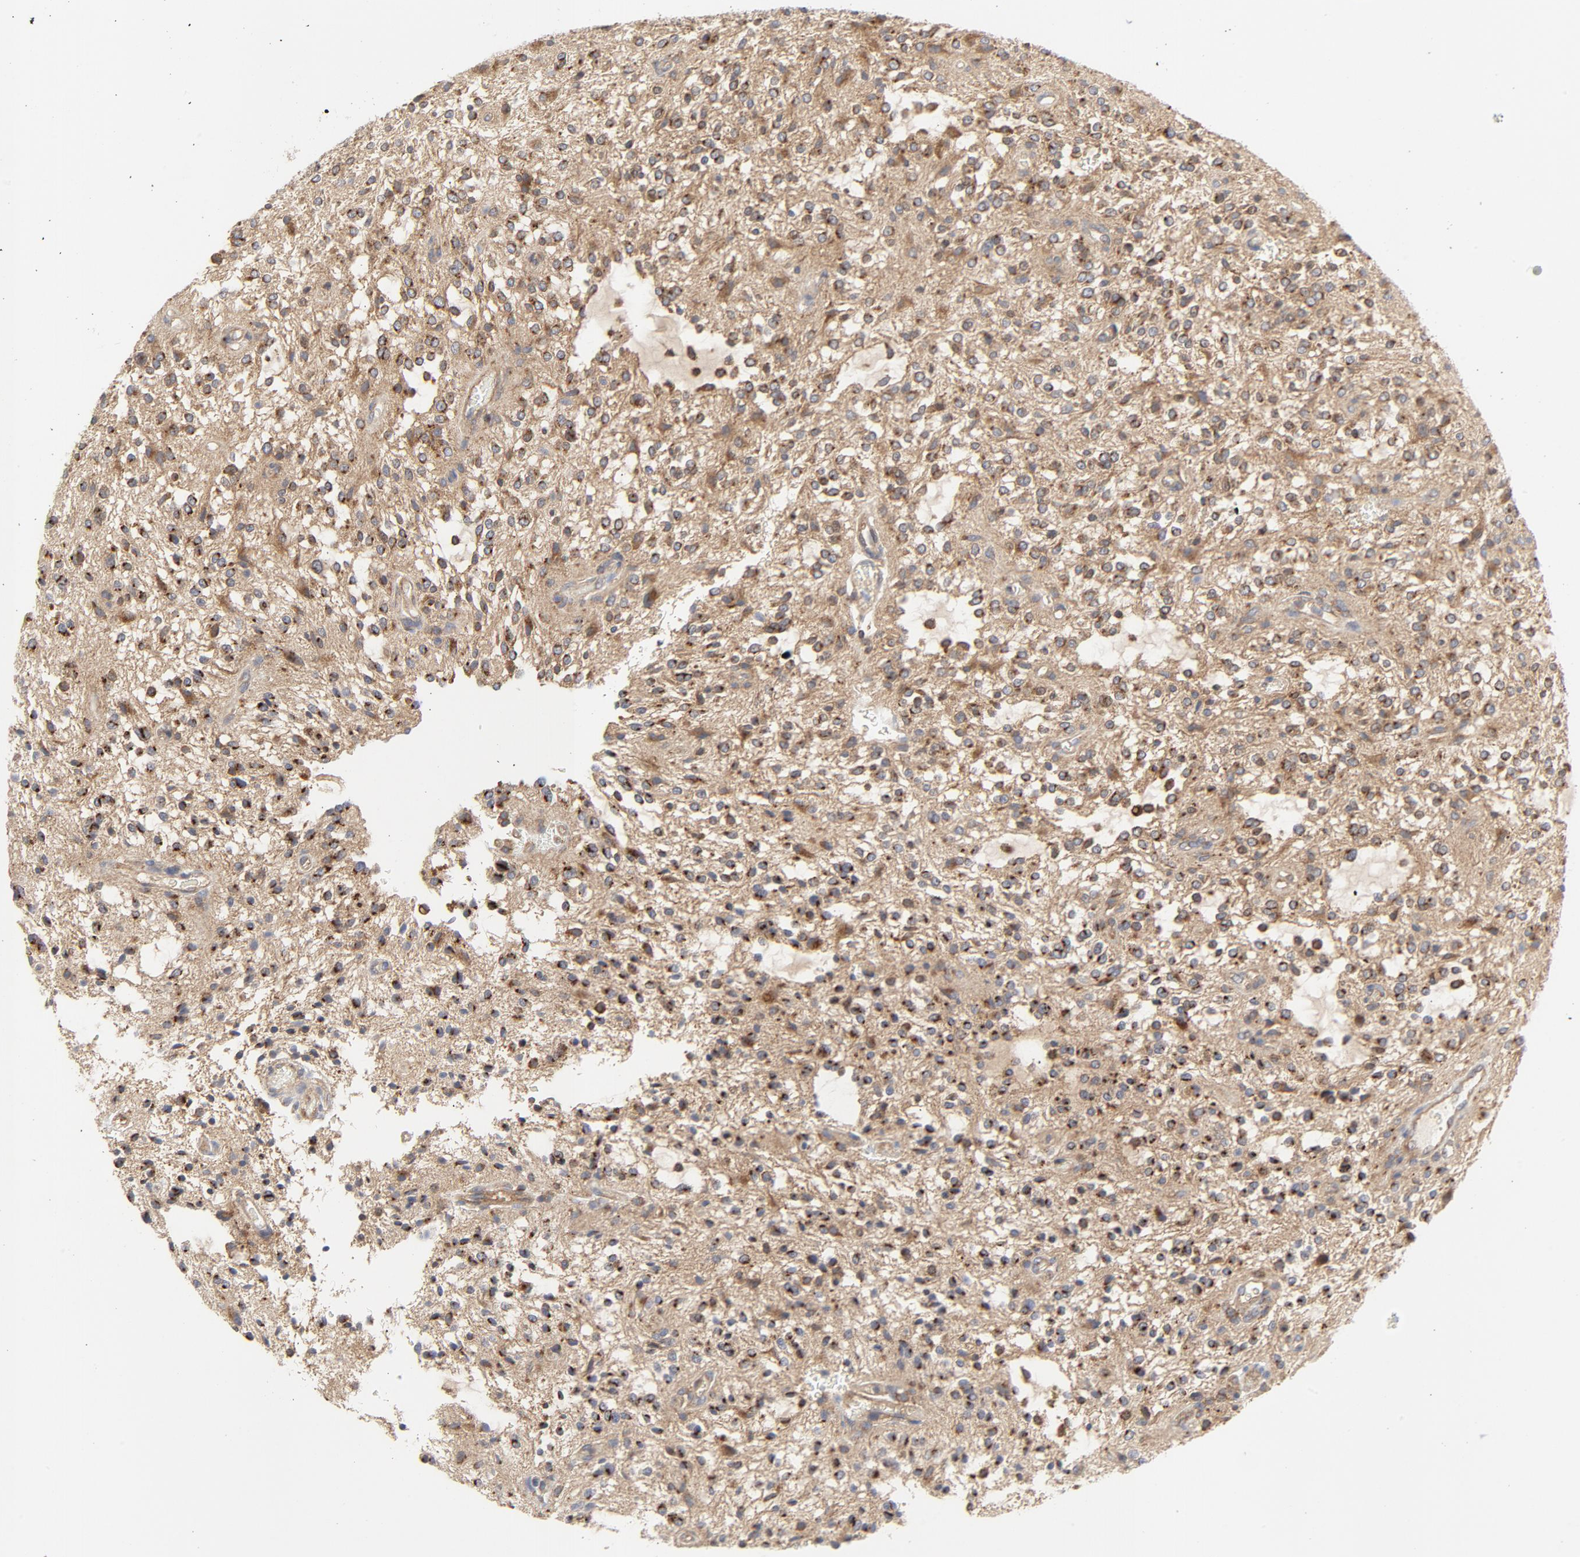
{"staining": {"intensity": "strong", "quantity": ">75%", "location": "cytoplasmic/membranous,nuclear"}, "tissue": "glioma", "cell_type": "Tumor cells", "image_type": "cancer", "snomed": [{"axis": "morphology", "description": "Glioma, malignant, NOS"}, {"axis": "topography", "description": "Cerebellum"}], "caption": "This photomicrograph reveals immunohistochemistry staining of glioma, with high strong cytoplasmic/membranous and nuclear staining in about >75% of tumor cells.", "gene": "RABEP1", "patient": {"sex": "female", "age": 10}}